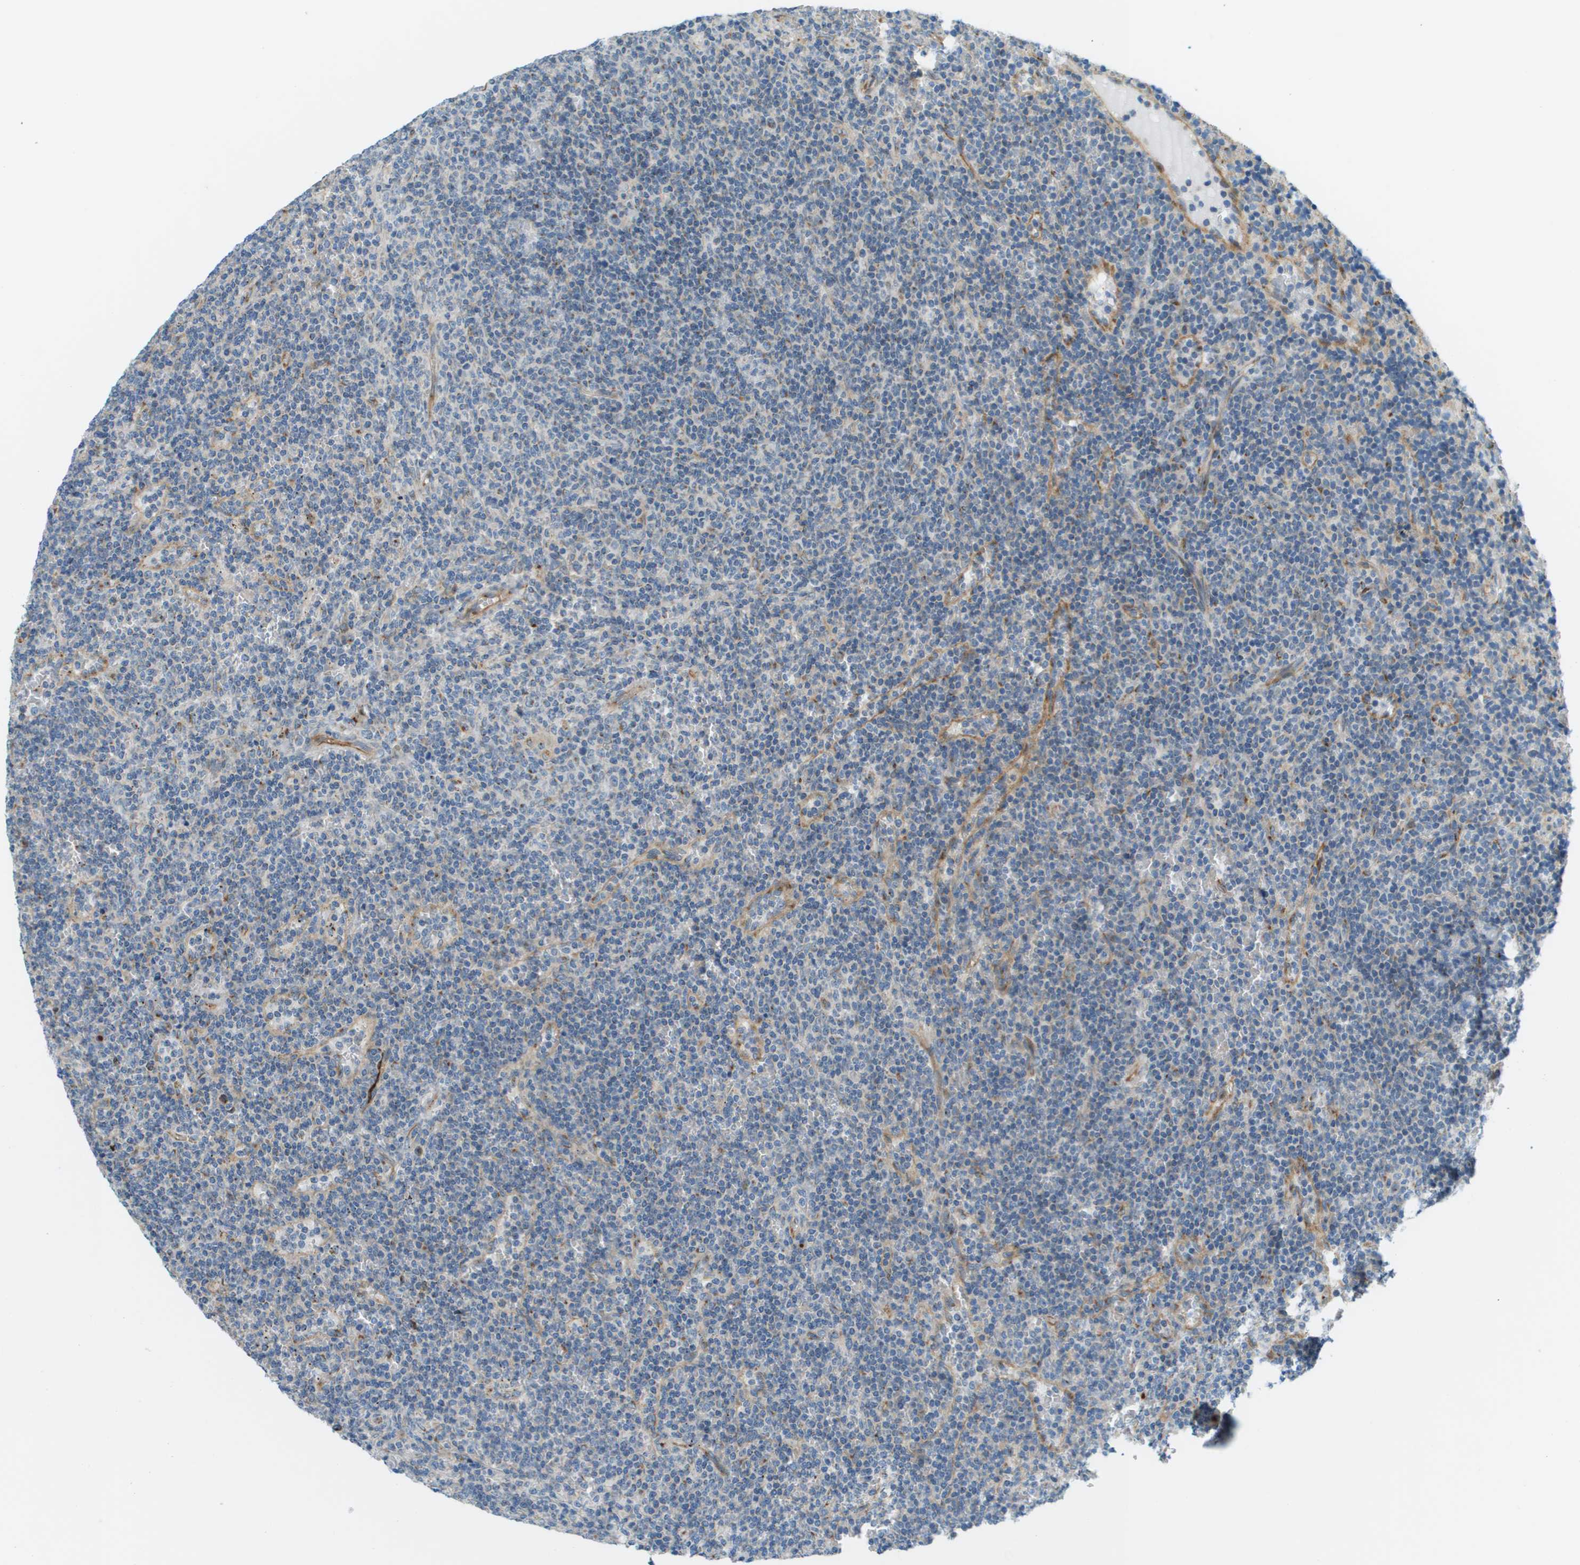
{"staining": {"intensity": "negative", "quantity": "none", "location": "none"}, "tissue": "lymphoma", "cell_type": "Tumor cells", "image_type": "cancer", "snomed": [{"axis": "morphology", "description": "Malignant lymphoma, non-Hodgkin's type, Low grade"}, {"axis": "topography", "description": "Spleen"}], "caption": "This is a image of immunohistochemistry (IHC) staining of low-grade malignant lymphoma, non-Hodgkin's type, which shows no staining in tumor cells.", "gene": "ACBD3", "patient": {"sex": "female", "age": 50}}